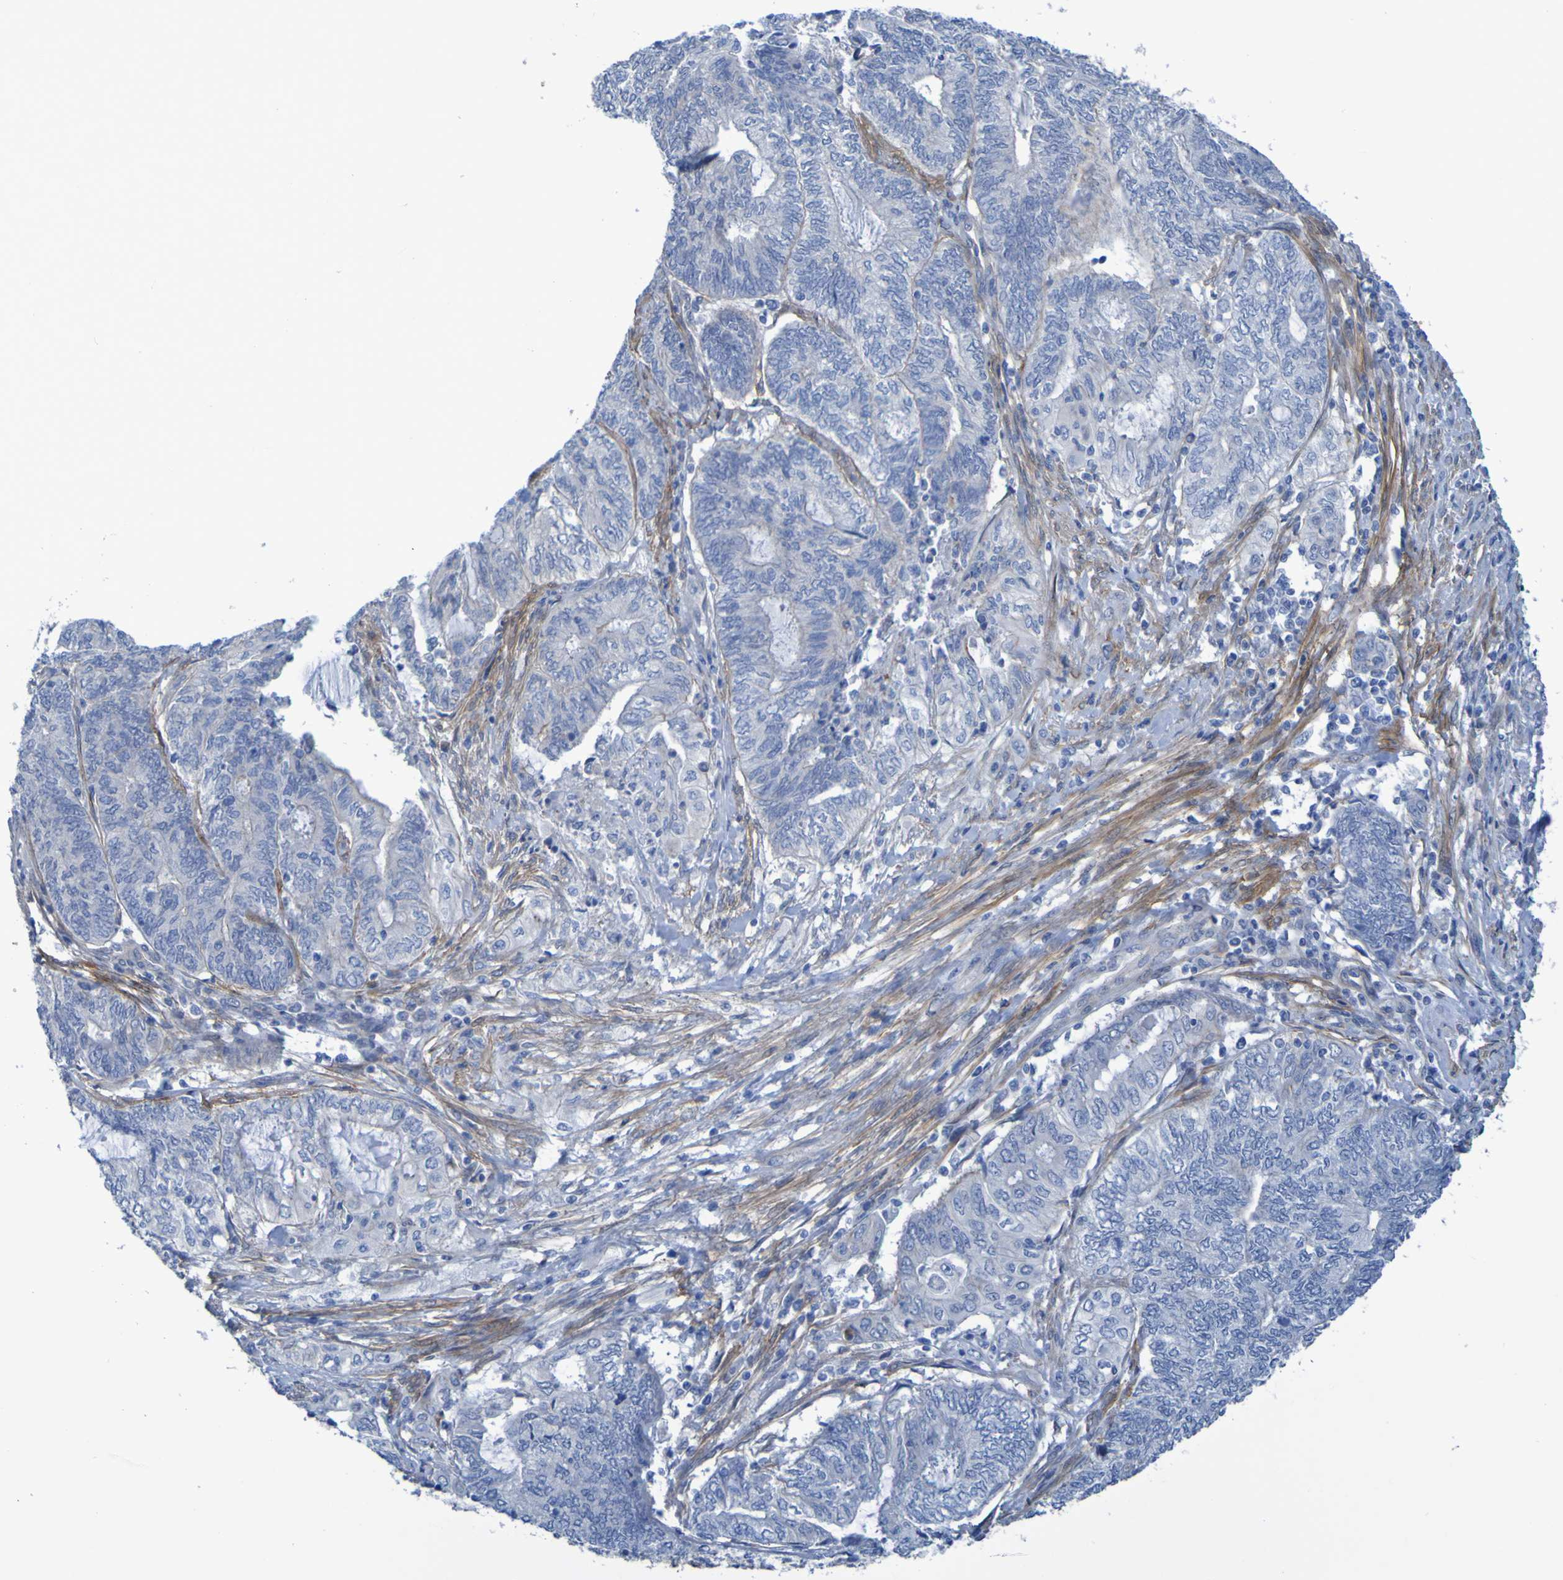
{"staining": {"intensity": "negative", "quantity": "none", "location": "none"}, "tissue": "endometrial cancer", "cell_type": "Tumor cells", "image_type": "cancer", "snomed": [{"axis": "morphology", "description": "Adenocarcinoma, NOS"}, {"axis": "topography", "description": "Uterus"}, {"axis": "topography", "description": "Endometrium"}], "caption": "An immunohistochemistry (IHC) micrograph of endometrial cancer is shown. There is no staining in tumor cells of endometrial cancer.", "gene": "LPP", "patient": {"sex": "female", "age": 70}}